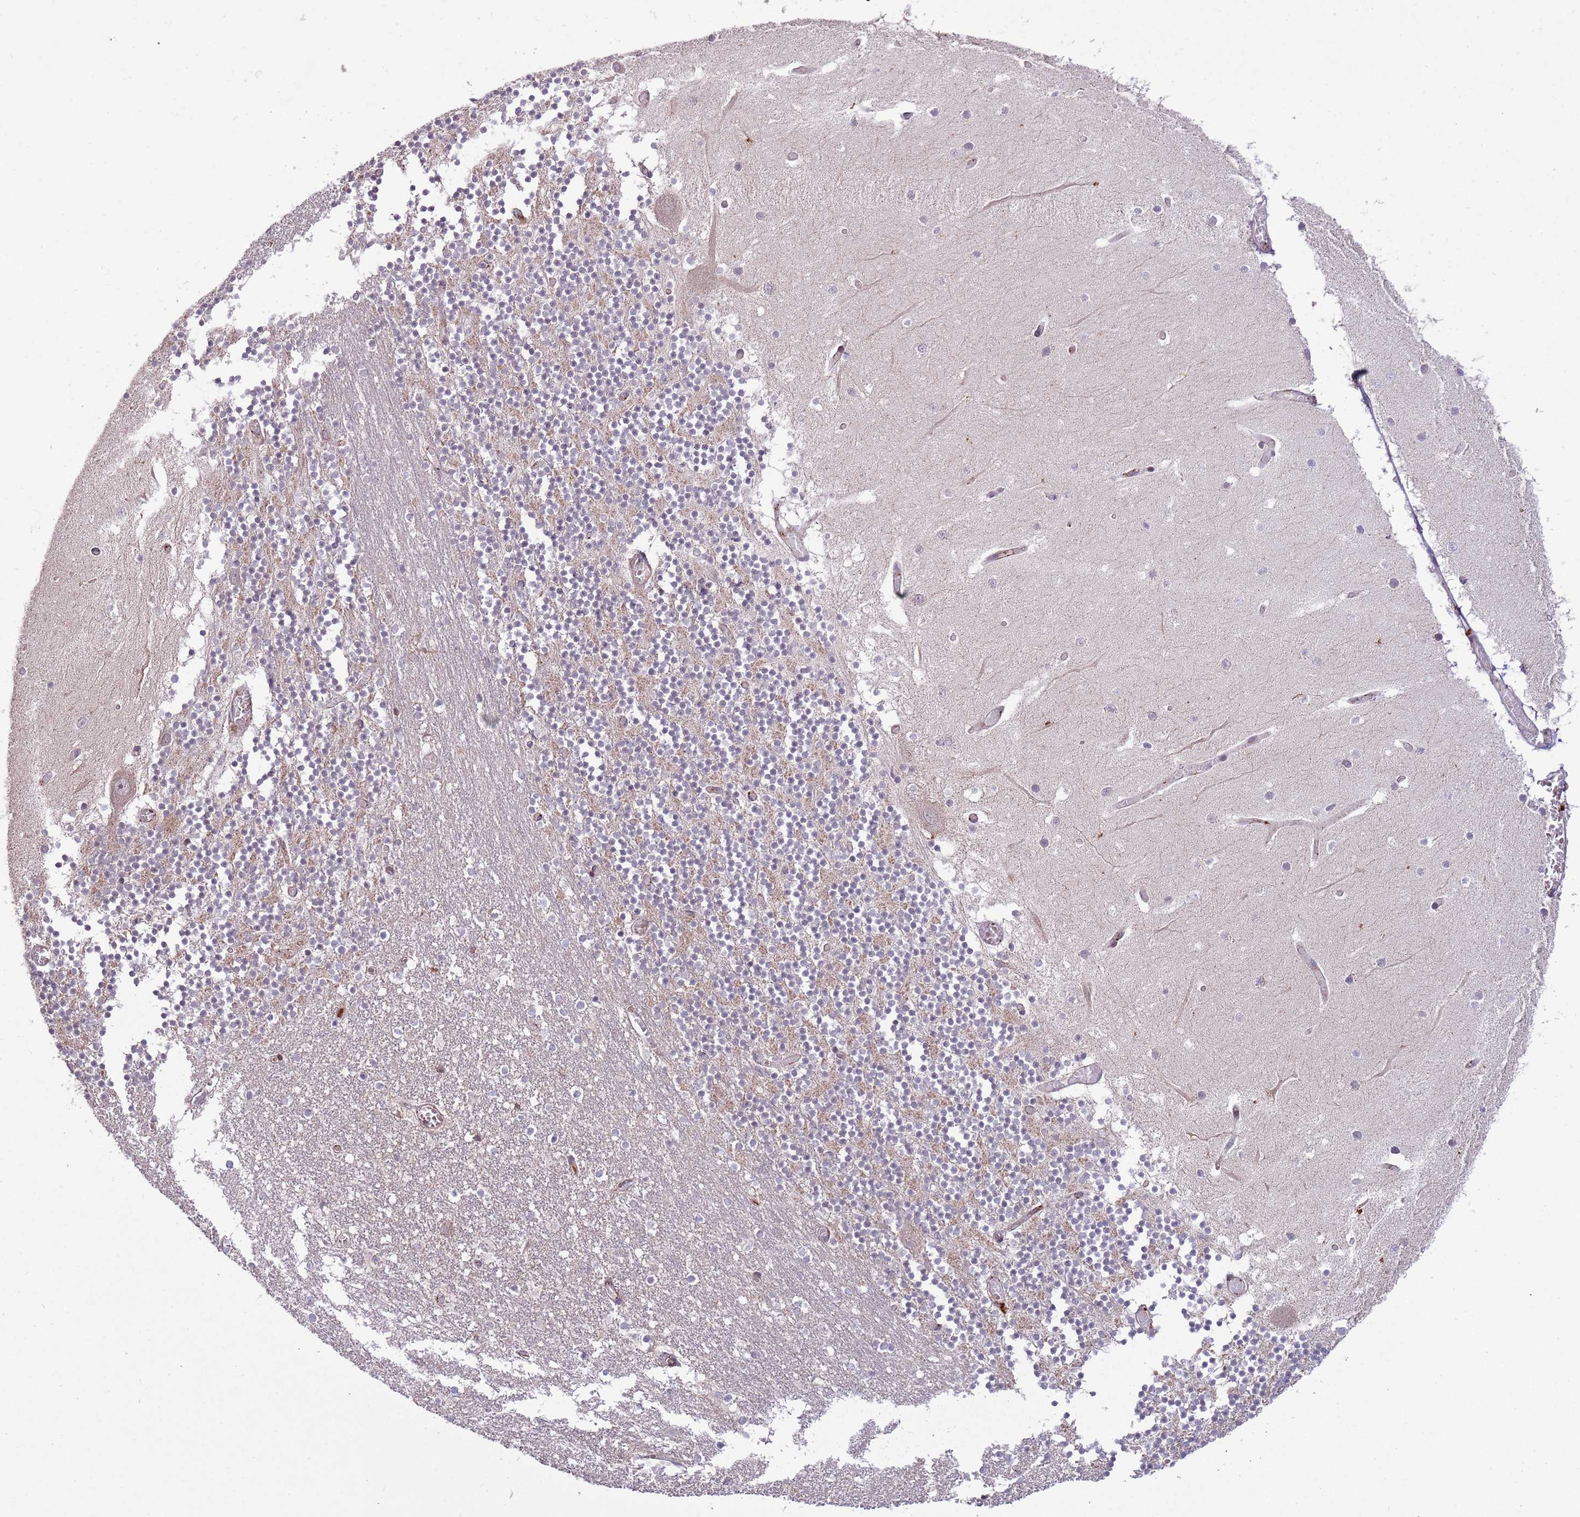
{"staining": {"intensity": "weak", "quantity": "<25%", "location": "cytoplasmic/membranous"}, "tissue": "cerebellum", "cell_type": "Cells in granular layer", "image_type": "normal", "snomed": [{"axis": "morphology", "description": "Normal tissue, NOS"}, {"axis": "topography", "description": "Cerebellum"}], "caption": "Cells in granular layer are negative for brown protein staining in benign cerebellum. The staining is performed using DAB brown chromogen with nuclei counter-stained in using hematoxylin.", "gene": "DPP10", "patient": {"sex": "female", "age": 28}}